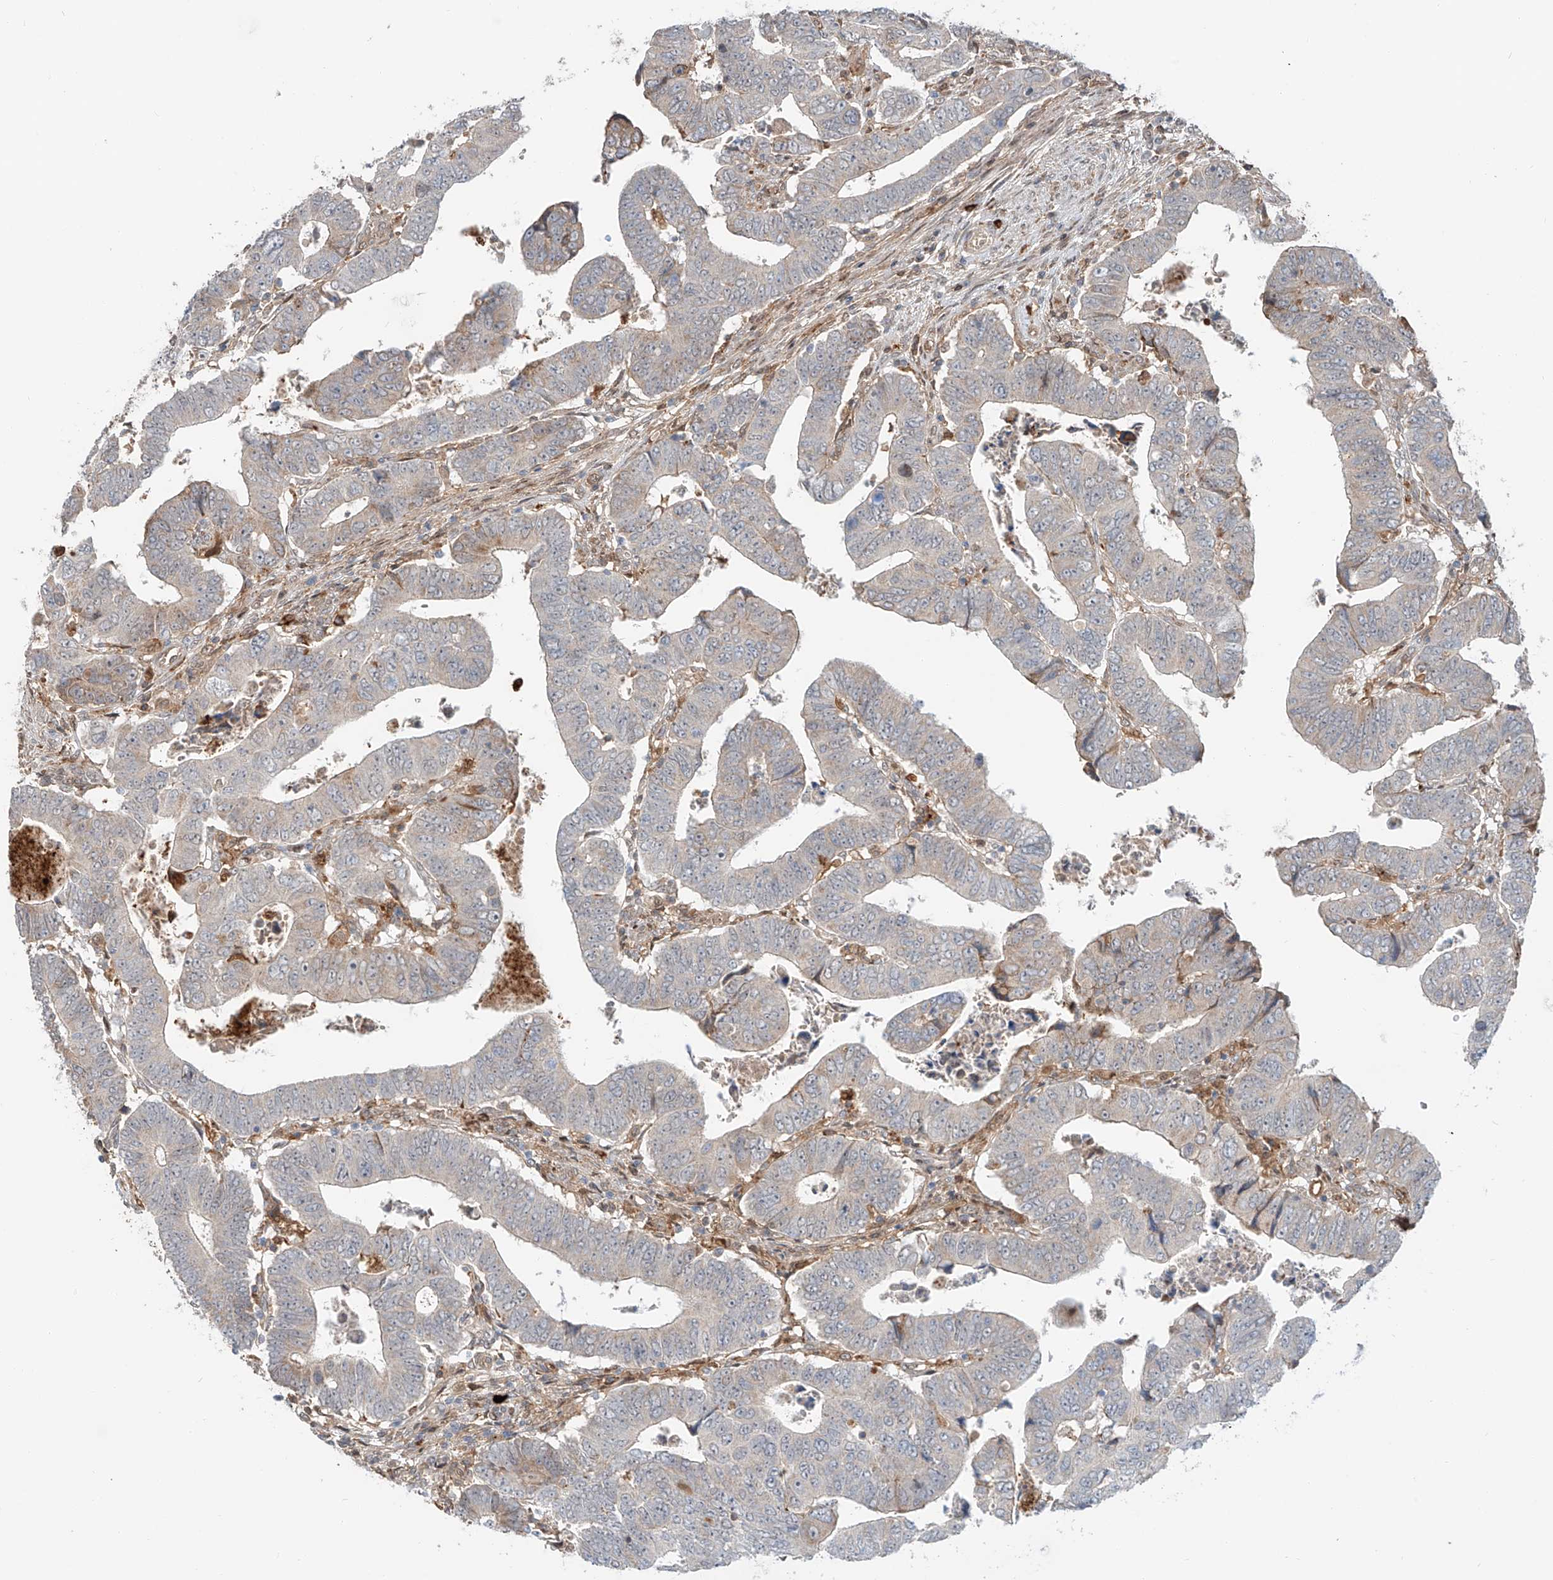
{"staining": {"intensity": "negative", "quantity": "none", "location": "none"}, "tissue": "colorectal cancer", "cell_type": "Tumor cells", "image_type": "cancer", "snomed": [{"axis": "morphology", "description": "Normal tissue, NOS"}, {"axis": "morphology", "description": "Adenocarcinoma, NOS"}, {"axis": "topography", "description": "Rectum"}], "caption": "This is a micrograph of IHC staining of colorectal cancer (adenocarcinoma), which shows no positivity in tumor cells.", "gene": "CEP162", "patient": {"sex": "female", "age": 65}}